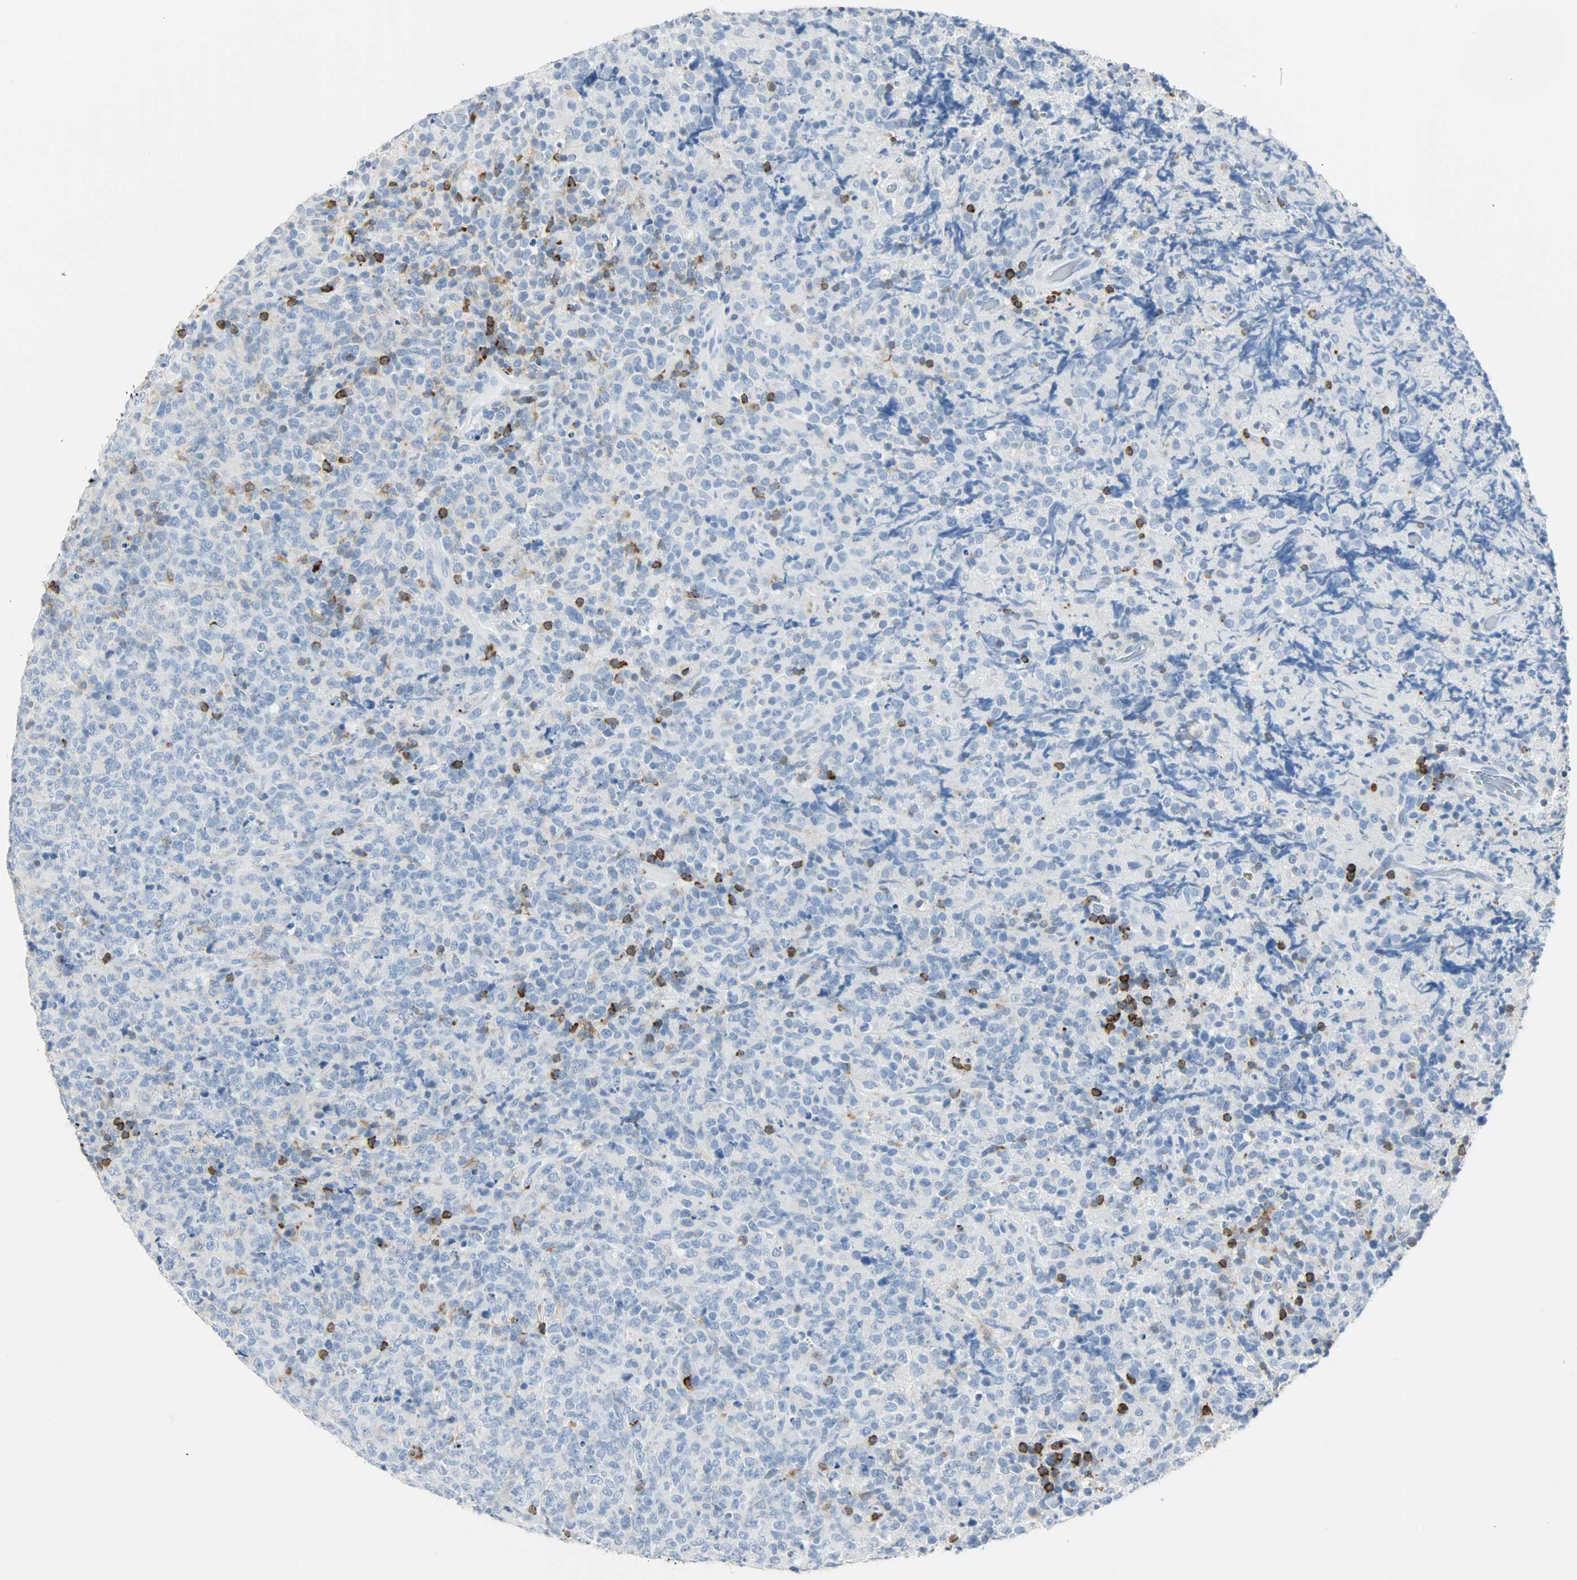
{"staining": {"intensity": "negative", "quantity": "none", "location": "none"}, "tissue": "lymphoma", "cell_type": "Tumor cells", "image_type": "cancer", "snomed": [{"axis": "morphology", "description": "Malignant lymphoma, non-Hodgkin's type, High grade"}, {"axis": "topography", "description": "Tonsil"}], "caption": "The histopathology image displays no significant expression in tumor cells of lymphoma.", "gene": "PTPN6", "patient": {"sex": "female", "age": 36}}